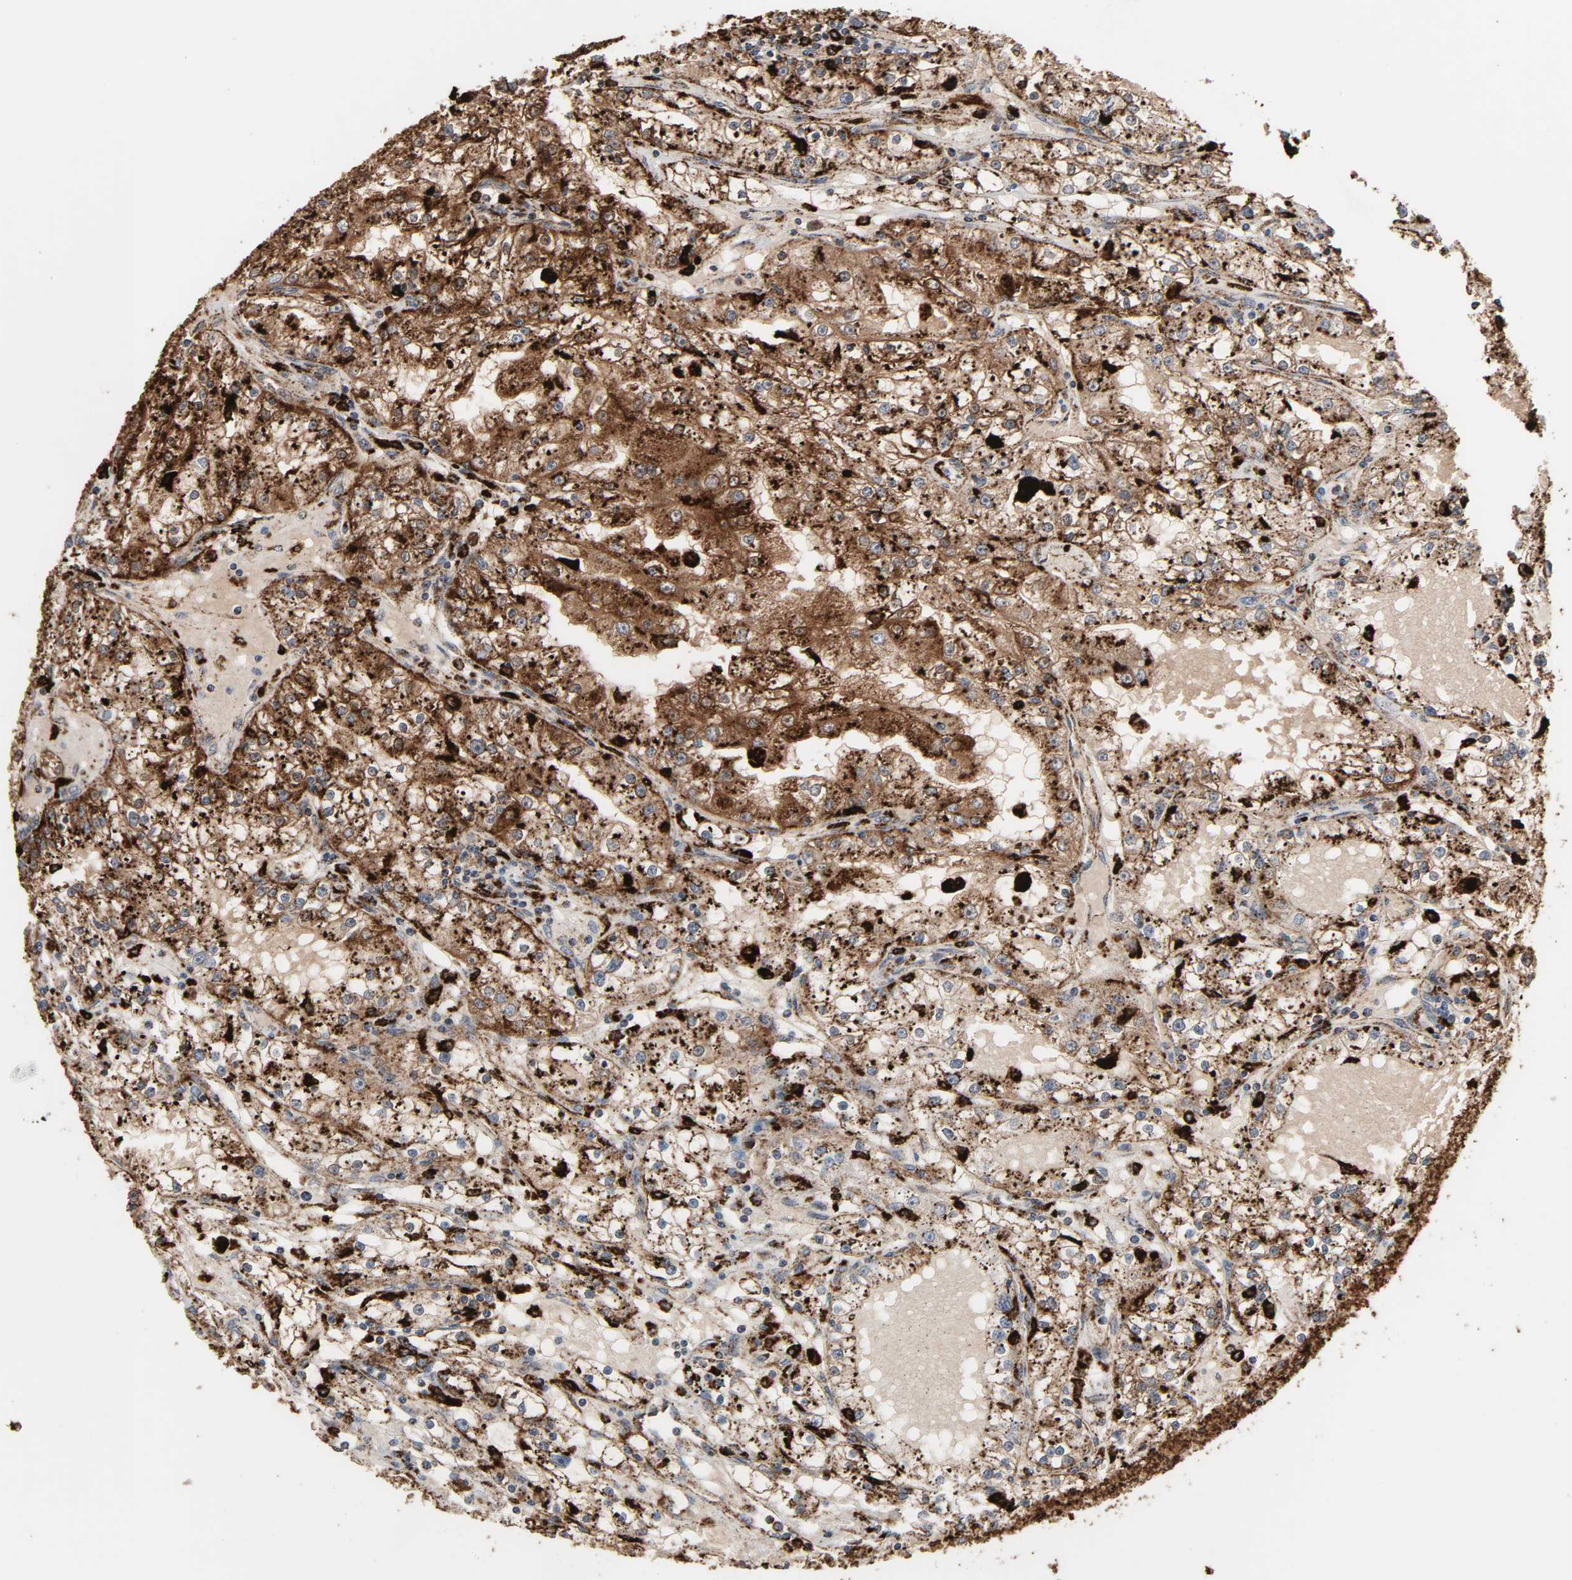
{"staining": {"intensity": "strong", "quantity": ">75%", "location": "cytoplasmic/membranous"}, "tissue": "renal cancer", "cell_type": "Tumor cells", "image_type": "cancer", "snomed": [{"axis": "morphology", "description": "Adenocarcinoma, NOS"}, {"axis": "topography", "description": "Kidney"}], "caption": "IHC image of adenocarcinoma (renal) stained for a protein (brown), which exhibits high levels of strong cytoplasmic/membranous expression in approximately >75% of tumor cells.", "gene": "PSAP", "patient": {"sex": "male", "age": 56}}